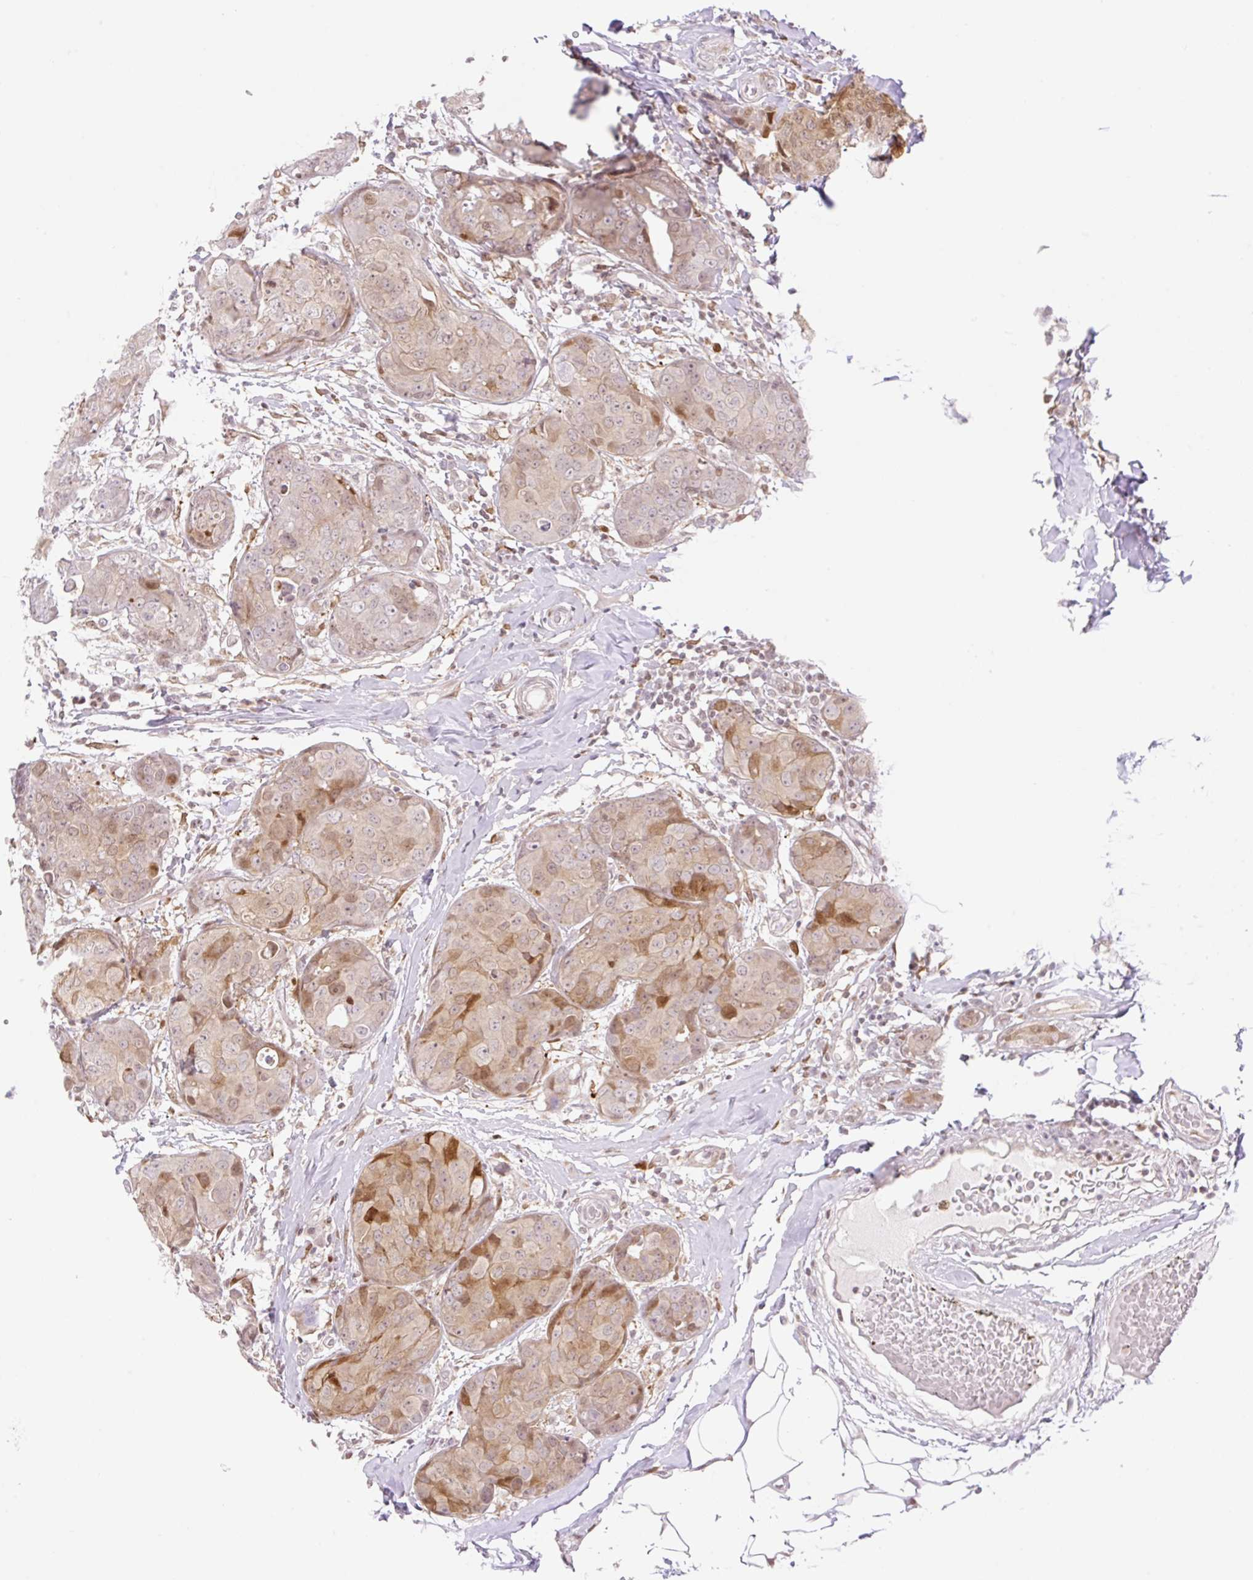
{"staining": {"intensity": "moderate", "quantity": "25%-75%", "location": "cytoplasmic/membranous,nuclear"}, "tissue": "breast cancer", "cell_type": "Tumor cells", "image_type": "cancer", "snomed": [{"axis": "morphology", "description": "Duct carcinoma"}, {"axis": "topography", "description": "Breast"}], "caption": "Breast cancer was stained to show a protein in brown. There is medium levels of moderate cytoplasmic/membranous and nuclear positivity in approximately 25%-75% of tumor cells.", "gene": "ZFP41", "patient": {"sex": "female", "age": 43}}